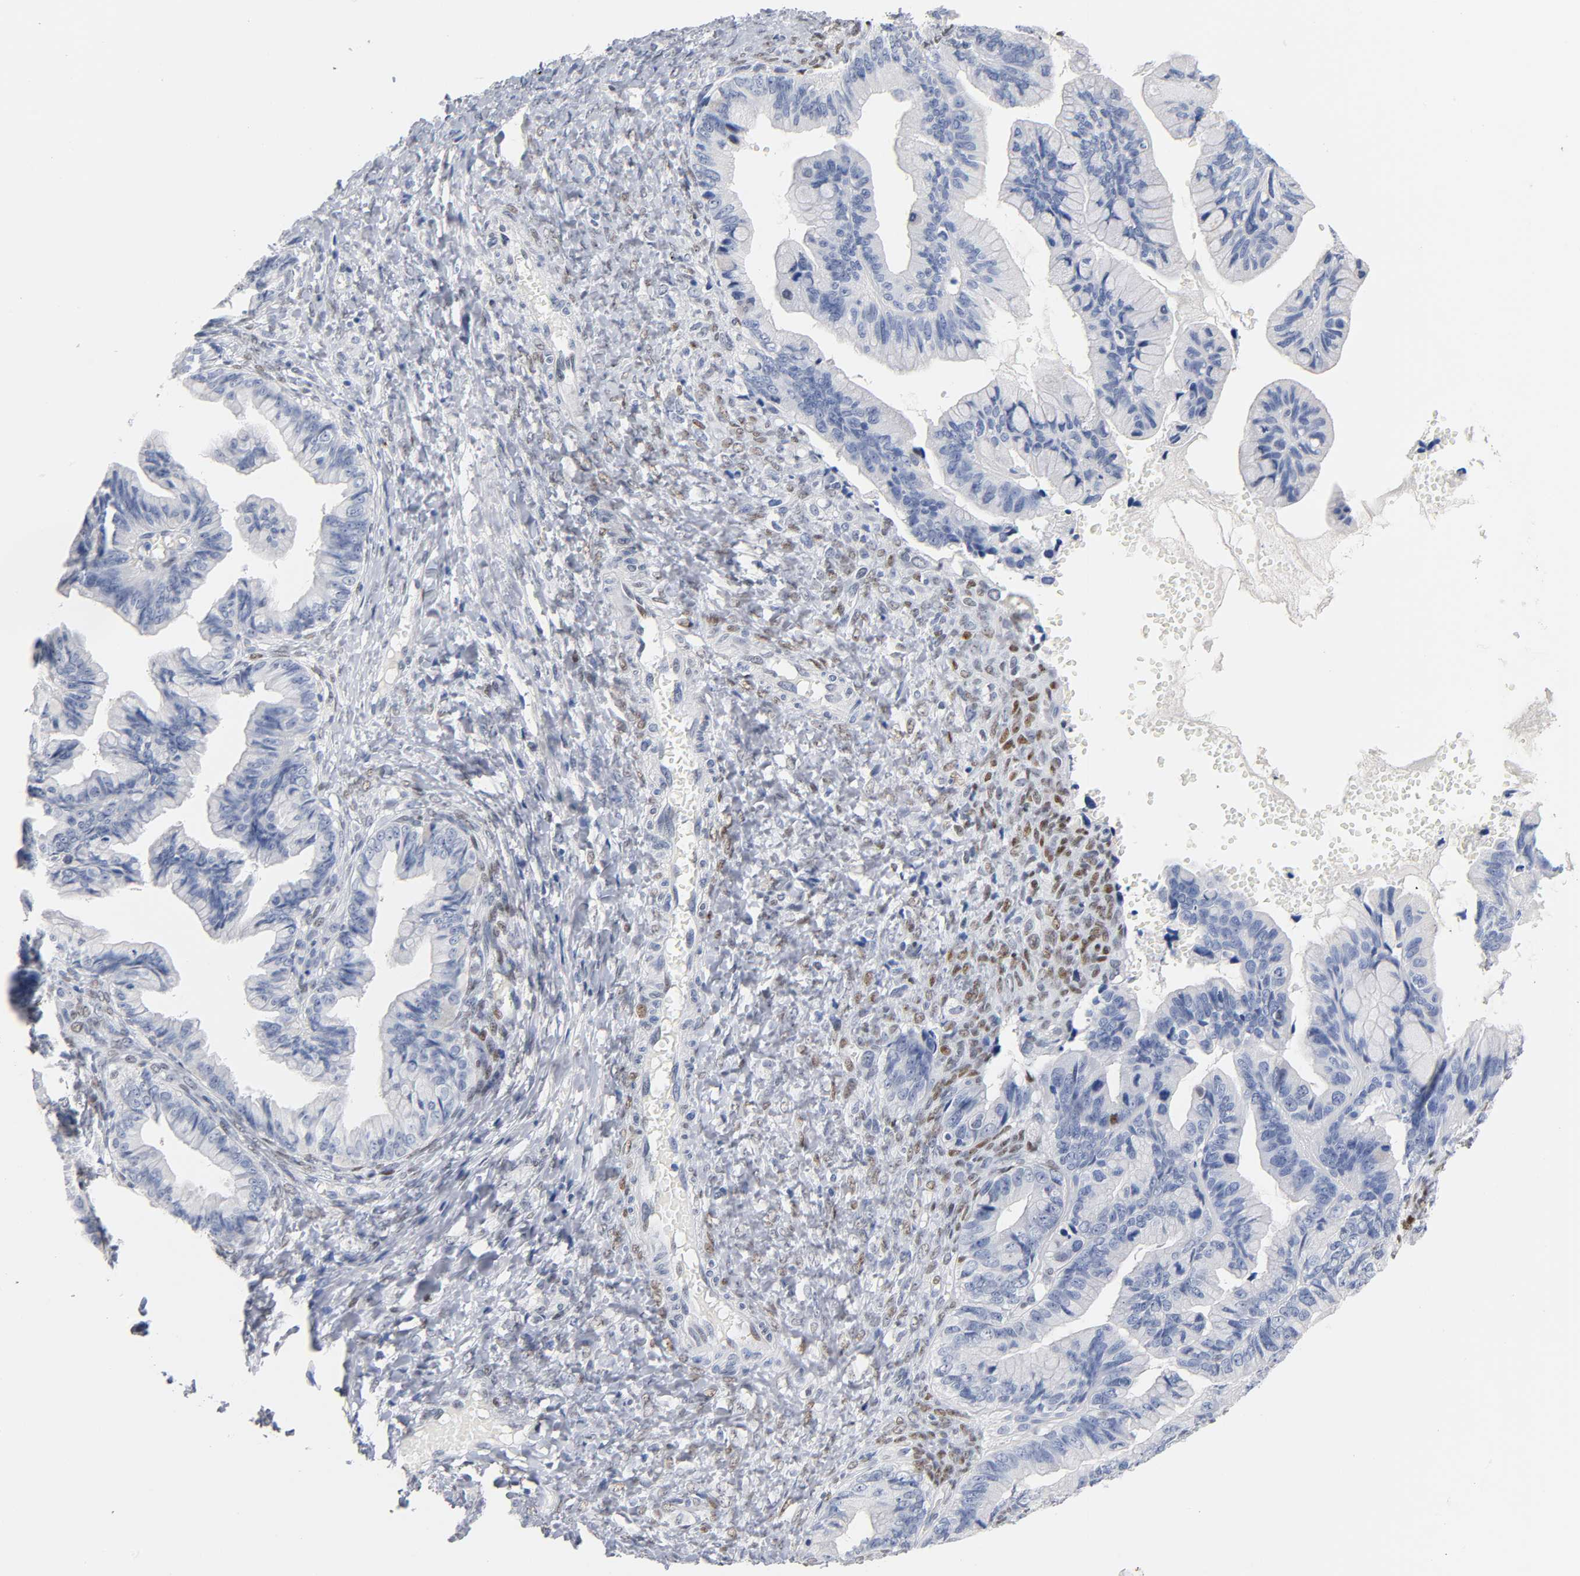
{"staining": {"intensity": "negative", "quantity": "none", "location": "none"}, "tissue": "ovarian cancer", "cell_type": "Tumor cells", "image_type": "cancer", "snomed": [{"axis": "morphology", "description": "Cystadenocarcinoma, mucinous, NOS"}, {"axis": "topography", "description": "Ovary"}], "caption": "An IHC micrograph of ovarian cancer is shown. There is no staining in tumor cells of ovarian cancer. Brightfield microscopy of immunohistochemistry stained with DAB (3,3'-diaminobenzidine) (brown) and hematoxylin (blue), captured at high magnification.", "gene": "NAB2", "patient": {"sex": "female", "age": 36}}